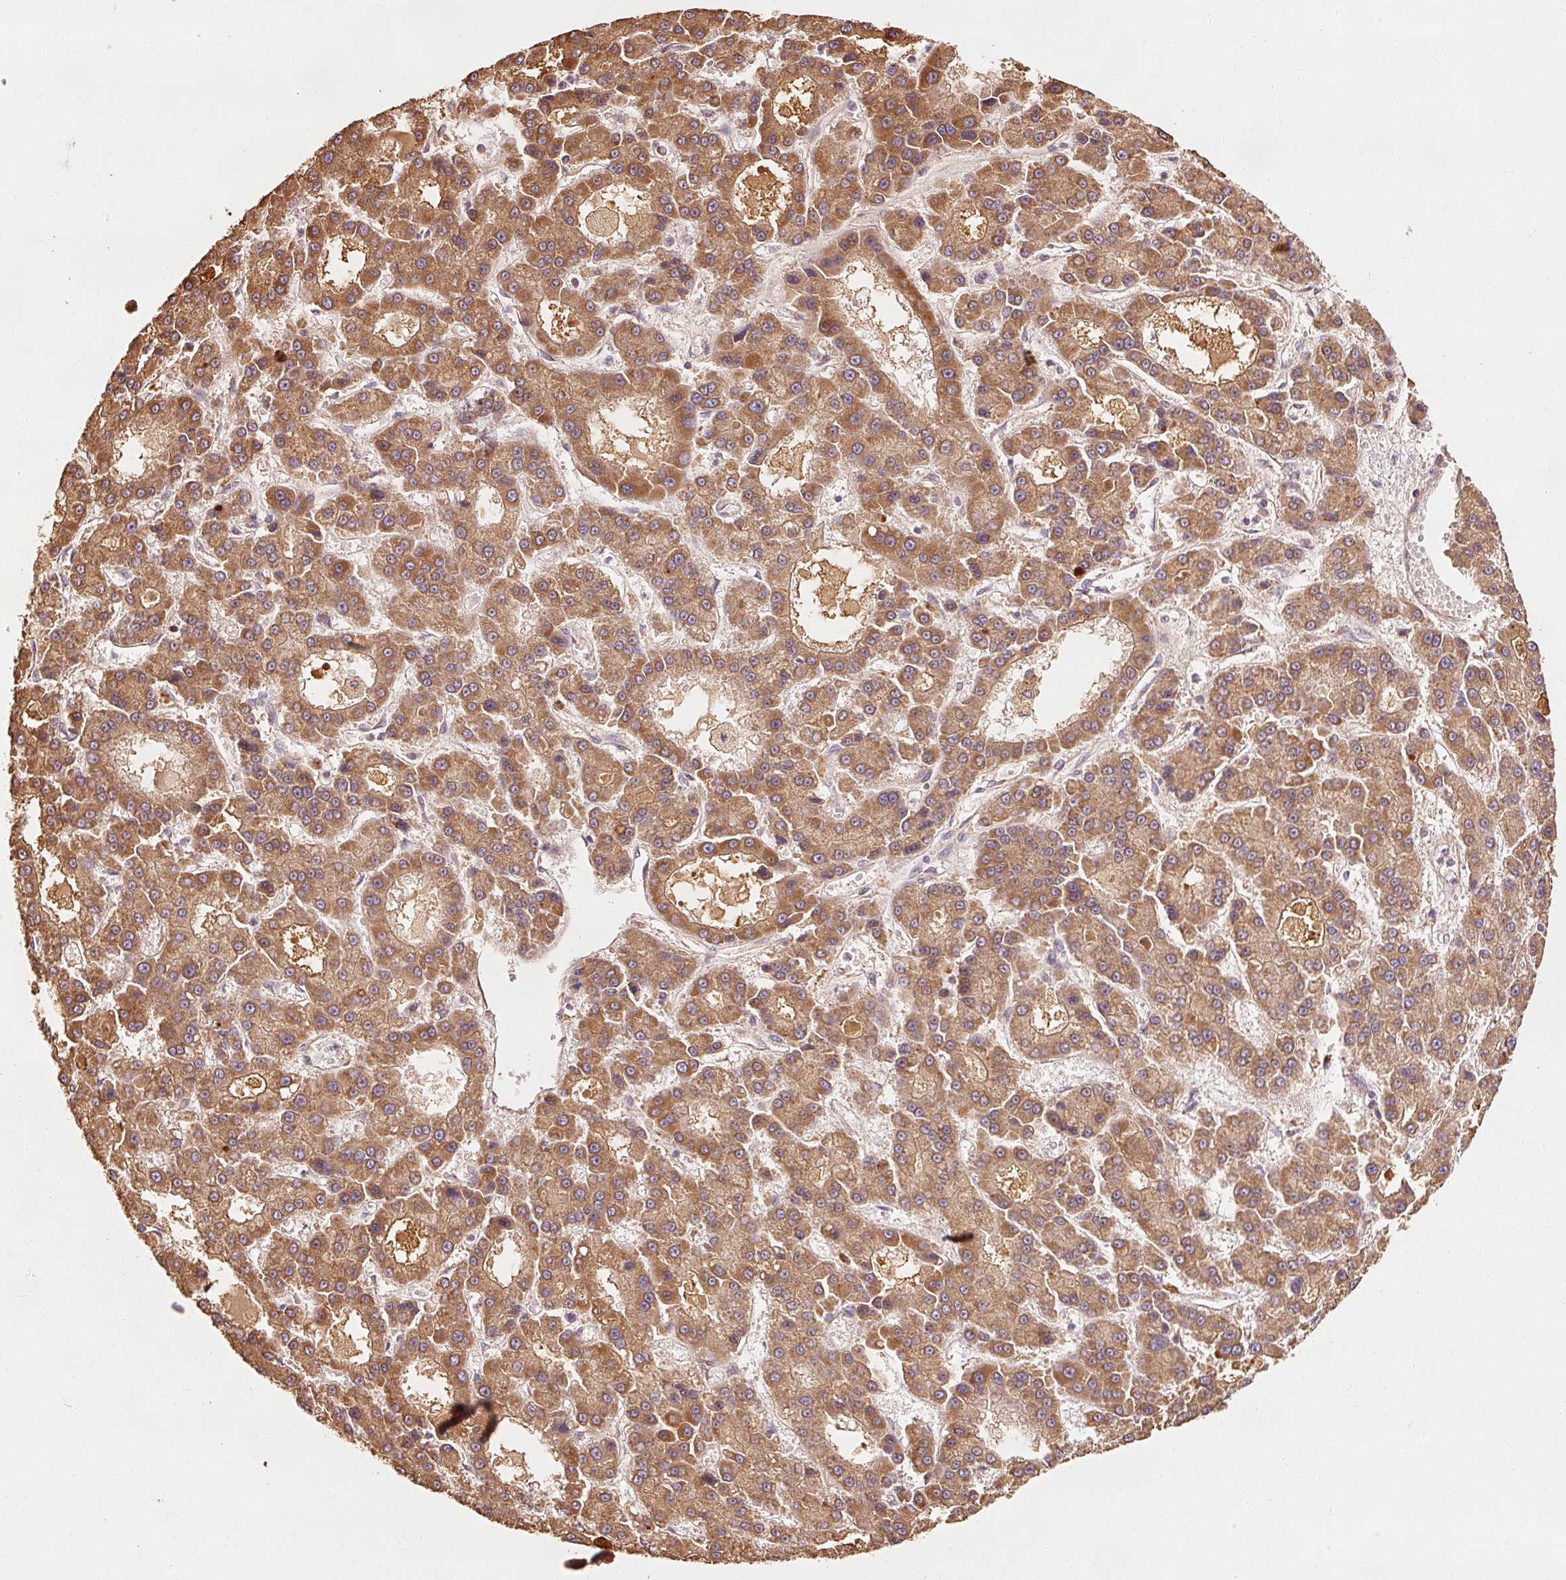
{"staining": {"intensity": "moderate", "quantity": ">75%", "location": "cytoplasmic/membranous"}, "tissue": "liver cancer", "cell_type": "Tumor cells", "image_type": "cancer", "snomed": [{"axis": "morphology", "description": "Carcinoma, Hepatocellular, NOS"}, {"axis": "topography", "description": "Liver"}], "caption": "Immunohistochemistry (IHC) image of neoplastic tissue: liver cancer (hepatocellular carcinoma) stained using immunohistochemistry reveals medium levels of moderate protein expression localized specifically in the cytoplasmic/membranous of tumor cells, appearing as a cytoplasmic/membranous brown color.", "gene": "EFHC1", "patient": {"sex": "male", "age": 70}}